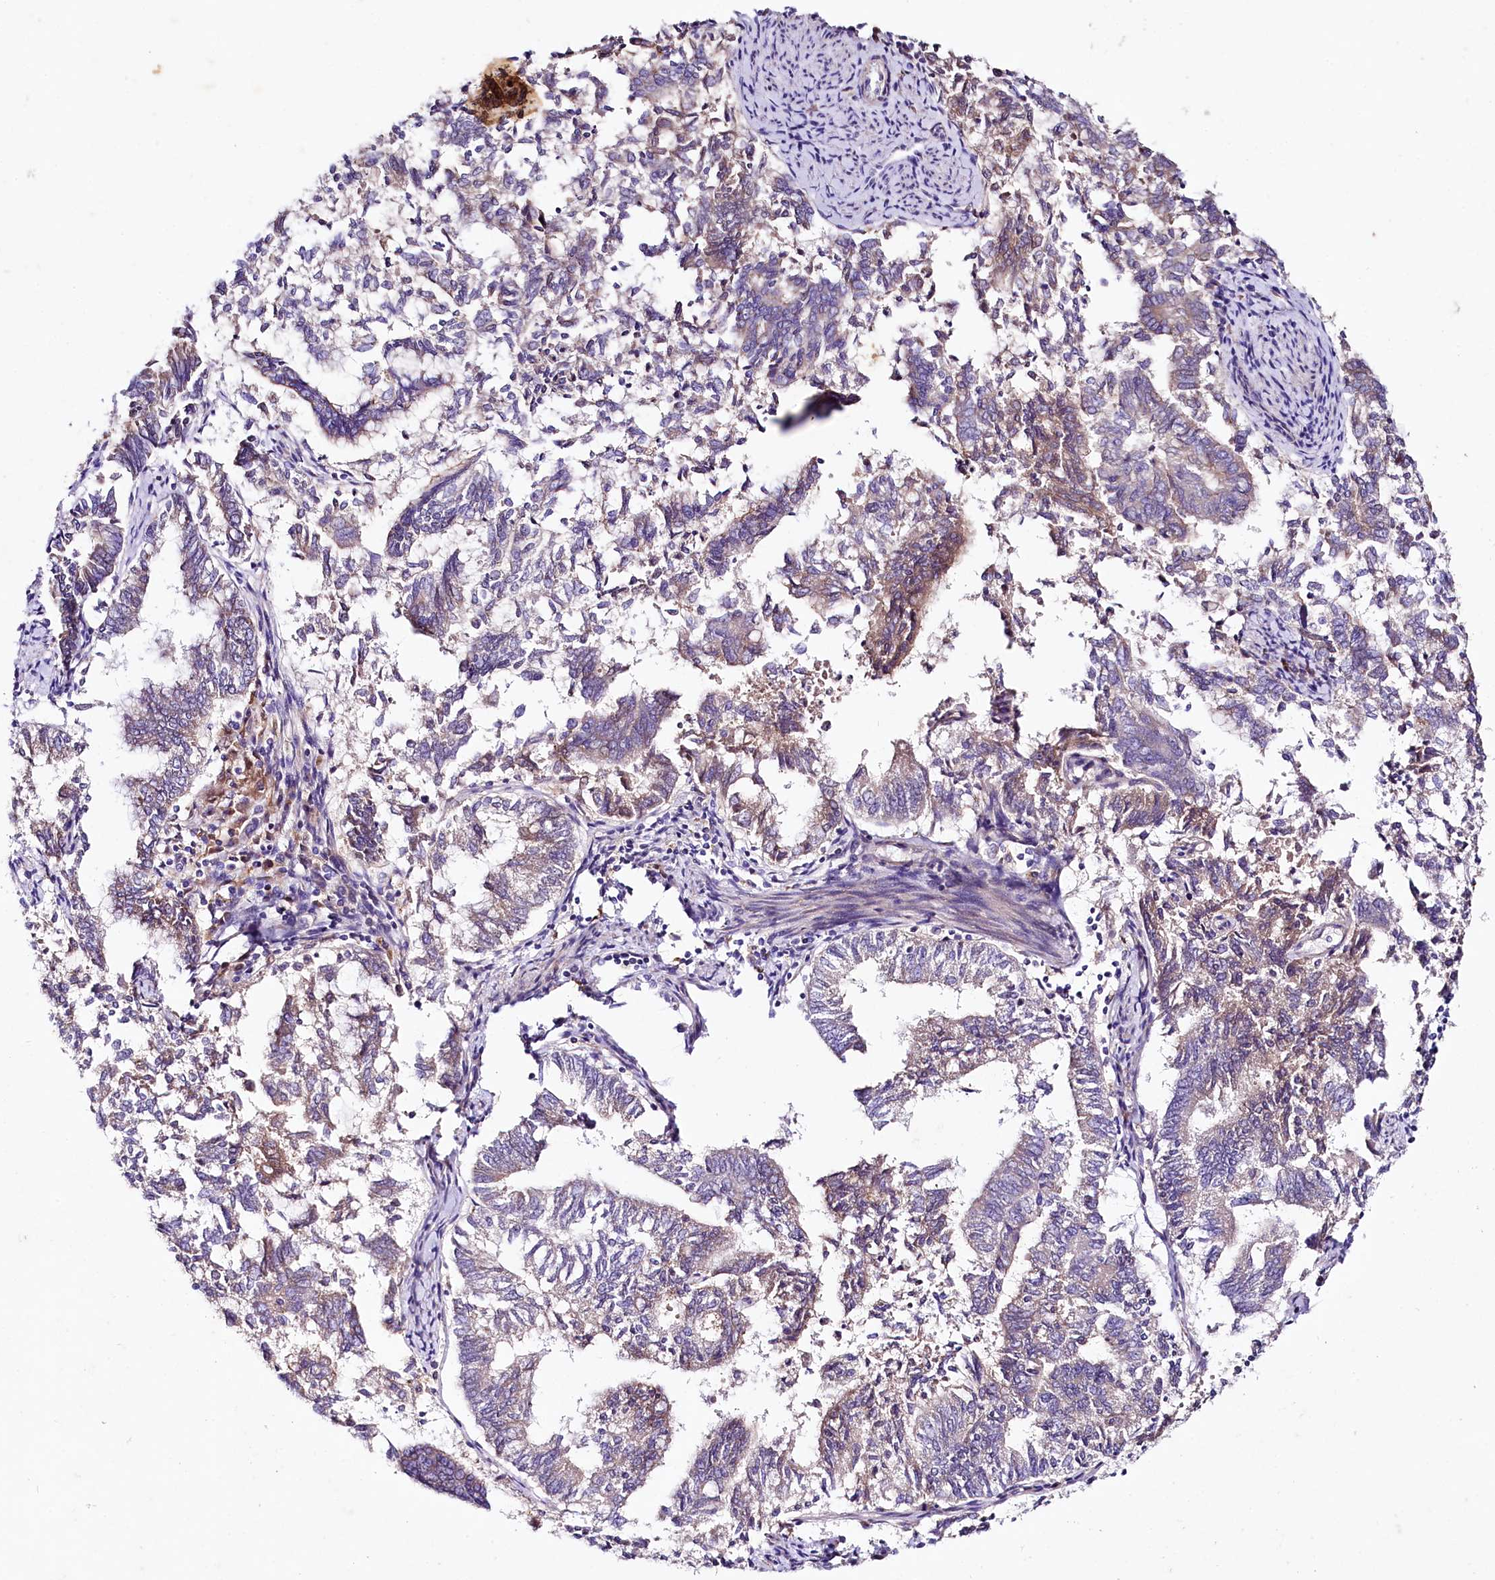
{"staining": {"intensity": "moderate", "quantity": "<25%", "location": "cytoplasmic/membranous"}, "tissue": "endometrial cancer", "cell_type": "Tumor cells", "image_type": "cancer", "snomed": [{"axis": "morphology", "description": "Adenocarcinoma, NOS"}, {"axis": "topography", "description": "Endometrium"}], "caption": "A brown stain labels moderate cytoplasmic/membranous positivity of a protein in human endometrial adenocarcinoma tumor cells.", "gene": "SACM1L", "patient": {"sex": "female", "age": 79}}